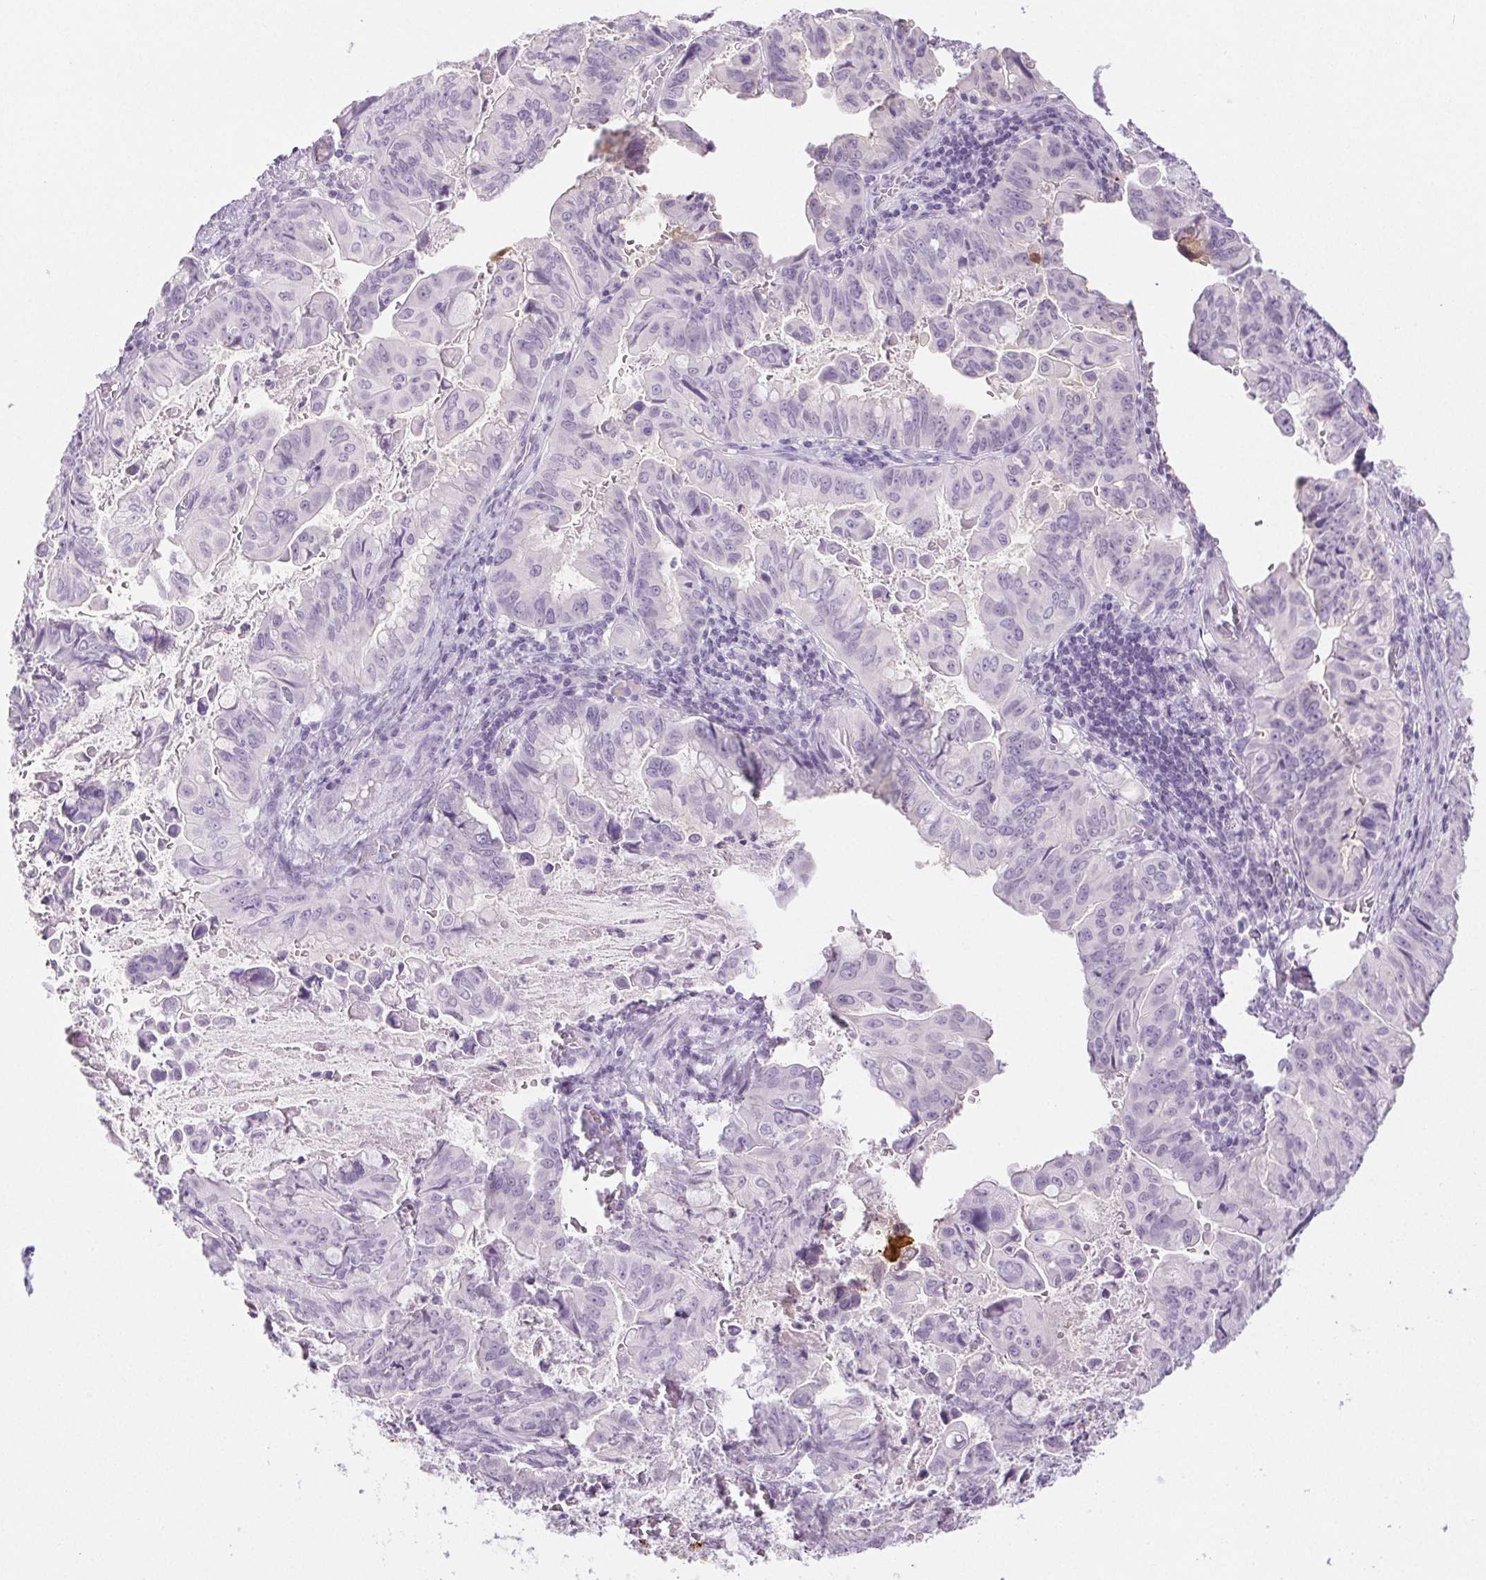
{"staining": {"intensity": "negative", "quantity": "none", "location": "none"}, "tissue": "stomach cancer", "cell_type": "Tumor cells", "image_type": "cancer", "snomed": [{"axis": "morphology", "description": "Adenocarcinoma, NOS"}, {"axis": "topography", "description": "Stomach, upper"}], "caption": "DAB immunohistochemical staining of stomach cancer reveals no significant staining in tumor cells.", "gene": "SPRR3", "patient": {"sex": "male", "age": 80}}